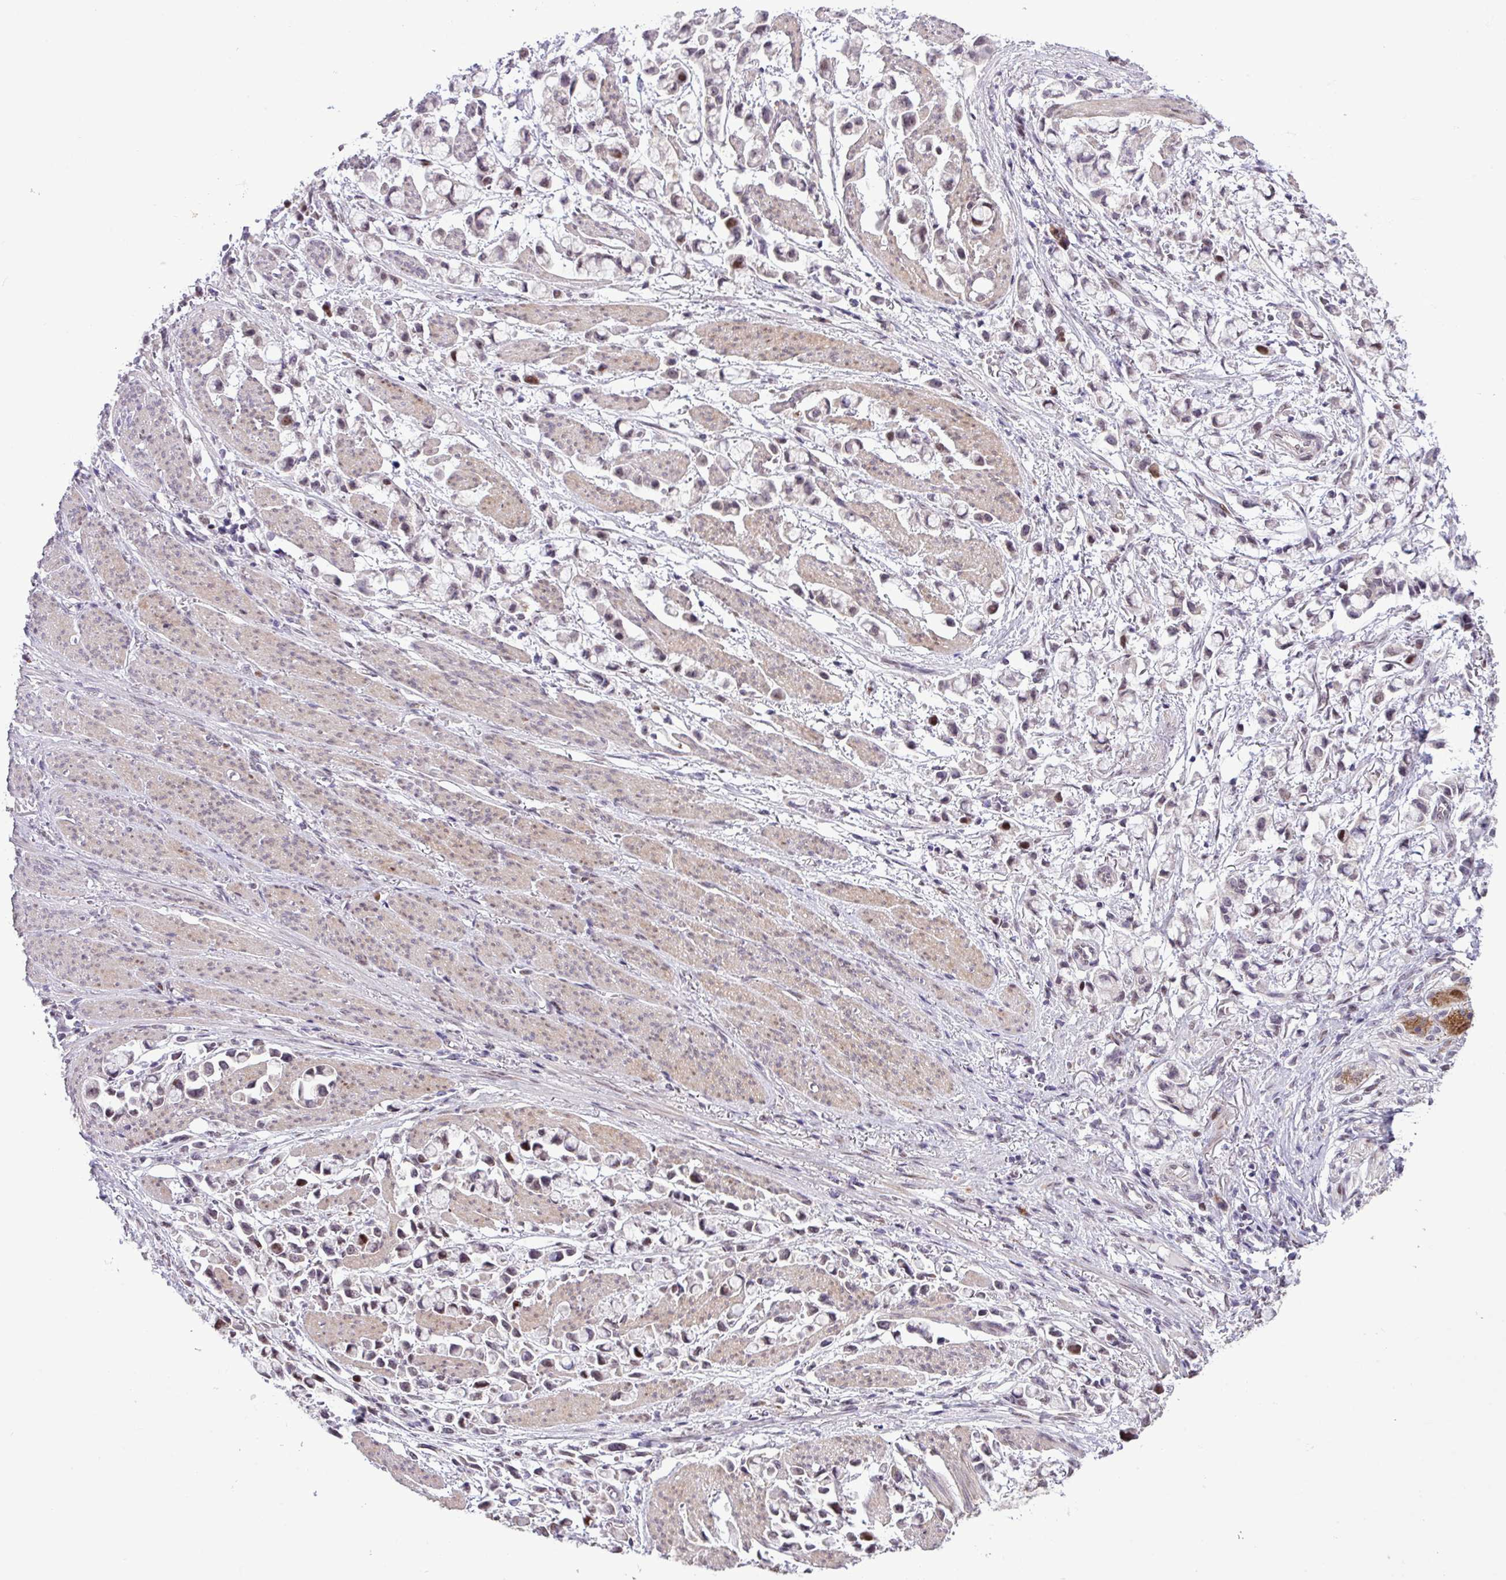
{"staining": {"intensity": "weak", "quantity": "<25%", "location": "nuclear"}, "tissue": "stomach cancer", "cell_type": "Tumor cells", "image_type": "cancer", "snomed": [{"axis": "morphology", "description": "Adenocarcinoma, NOS"}, {"axis": "topography", "description": "Stomach"}], "caption": "Stomach cancer (adenocarcinoma) was stained to show a protein in brown. There is no significant positivity in tumor cells. (Stains: DAB (3,3'-diaminobenzidine) immunohistochemistry with hematoxylin counter stain, Microscopy: brightfield microscopy at high magnification).", "gene": "ZNF354A", "patient": {"sex": "female", "age": 81}}